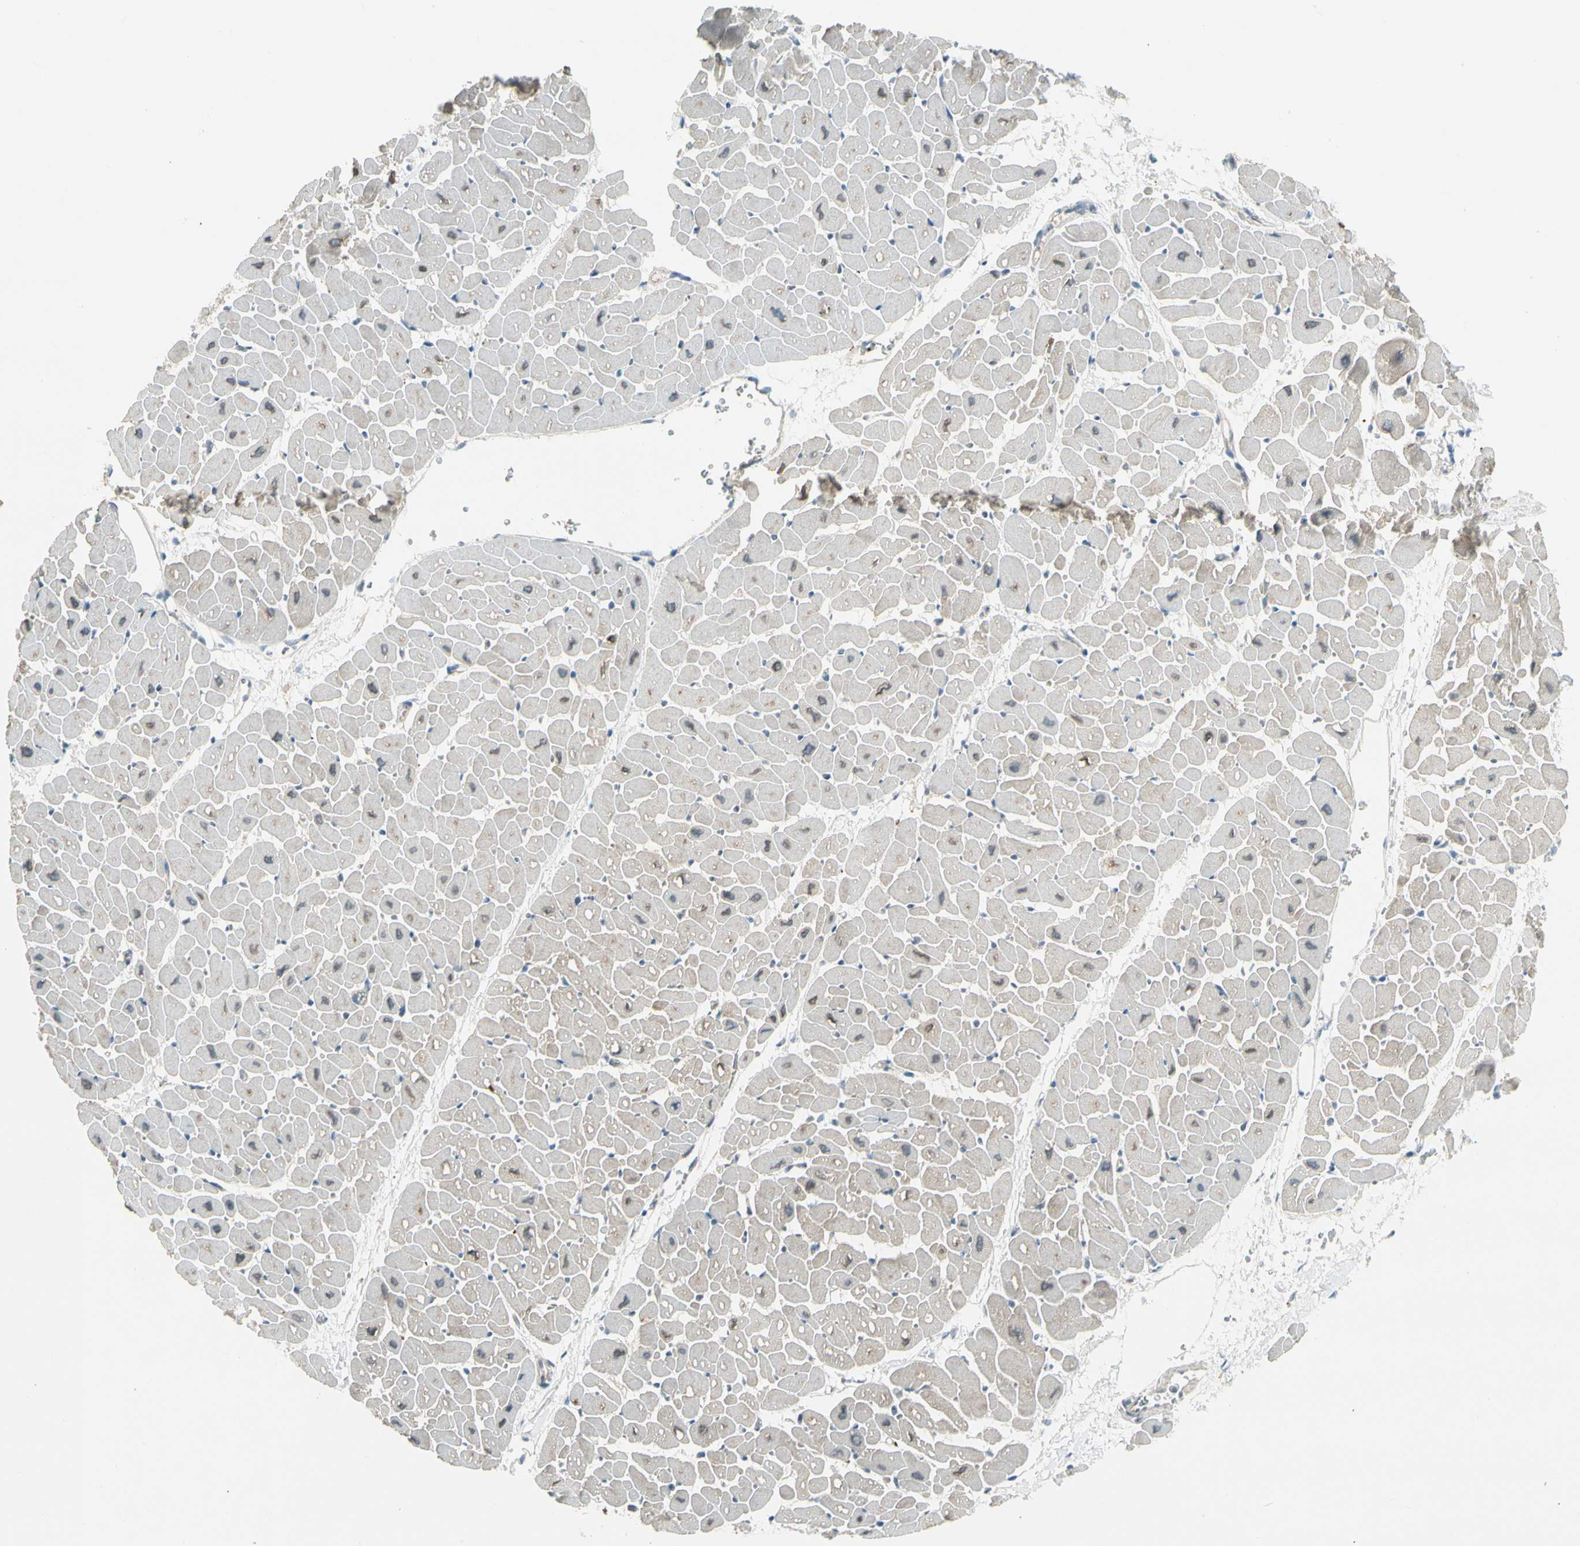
{"staining": {"intensity": "weak", "quantity": "<25%", "location": "cytoplasmic/membranous"}, "tissue": "heart muscle", "cell_type": "Cardiomyocytes", "image_type": "normal", "snomed": [{"axis": "morphology", "description": "Normal tissue, NOS"}, {"axis": "topography", "description": "Heart"}], "caption": "Protein analysis of normal heart muscle displays no significant positivity in cardiomyocytes. (Stains: DAB (3,3'-diaminobenzidine) immunohistochemistry with hematoxylin counter stain, Microscopy: brightfield microscopy at high magnification).", "gene": "PANK2", "patient": {"sex": "male", "age": 45}}